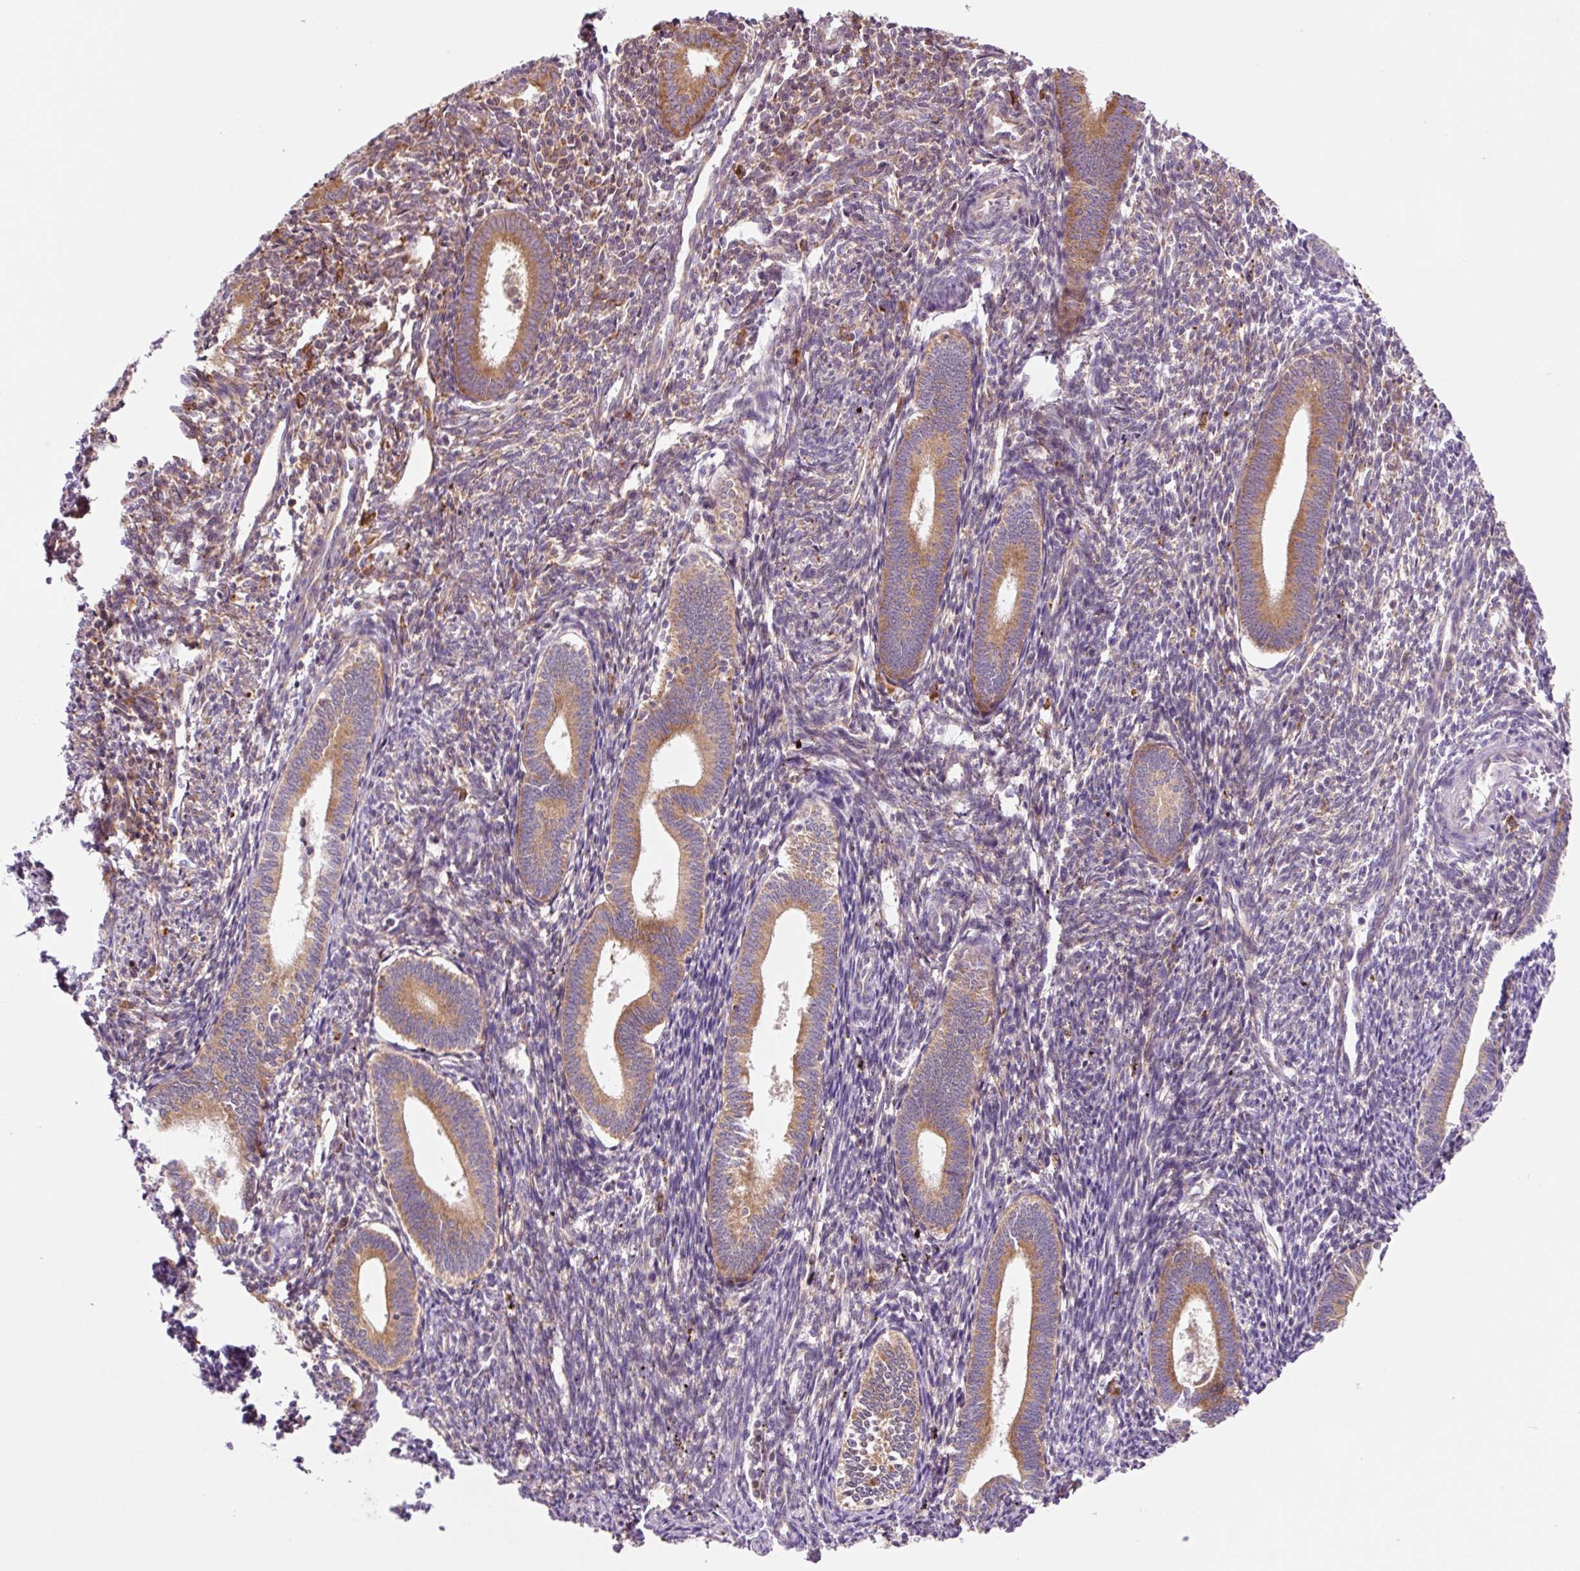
{"staining": {"intensity": "weak", "quantity": "25%-75%", "location": "cytoplasmic/membranous"}, "tissue": "endometrium", "cell_type": "Cells in endometrial stroma", "image_type": "normal", "snomed": [{"axis": "morphology", "description": "Normal tissue, NOS"}, {"axis": "topography", "description": "Endometrium"}], "caption": "A high-resolution photomicrograph shows IHC staining of normal endometrium, which demonstrates weak cytoplasmic/membranous positivity in about 25%-75% of cells in endometrial stroma. The protein is stained brown, and the nuclei are stained in blue (DAB (3,3'-diaminobenzidine) IHC with brightfield microscopy, high magnification).", "gene": "RPL41", "patient": {"sex": "female", "age": 41}}